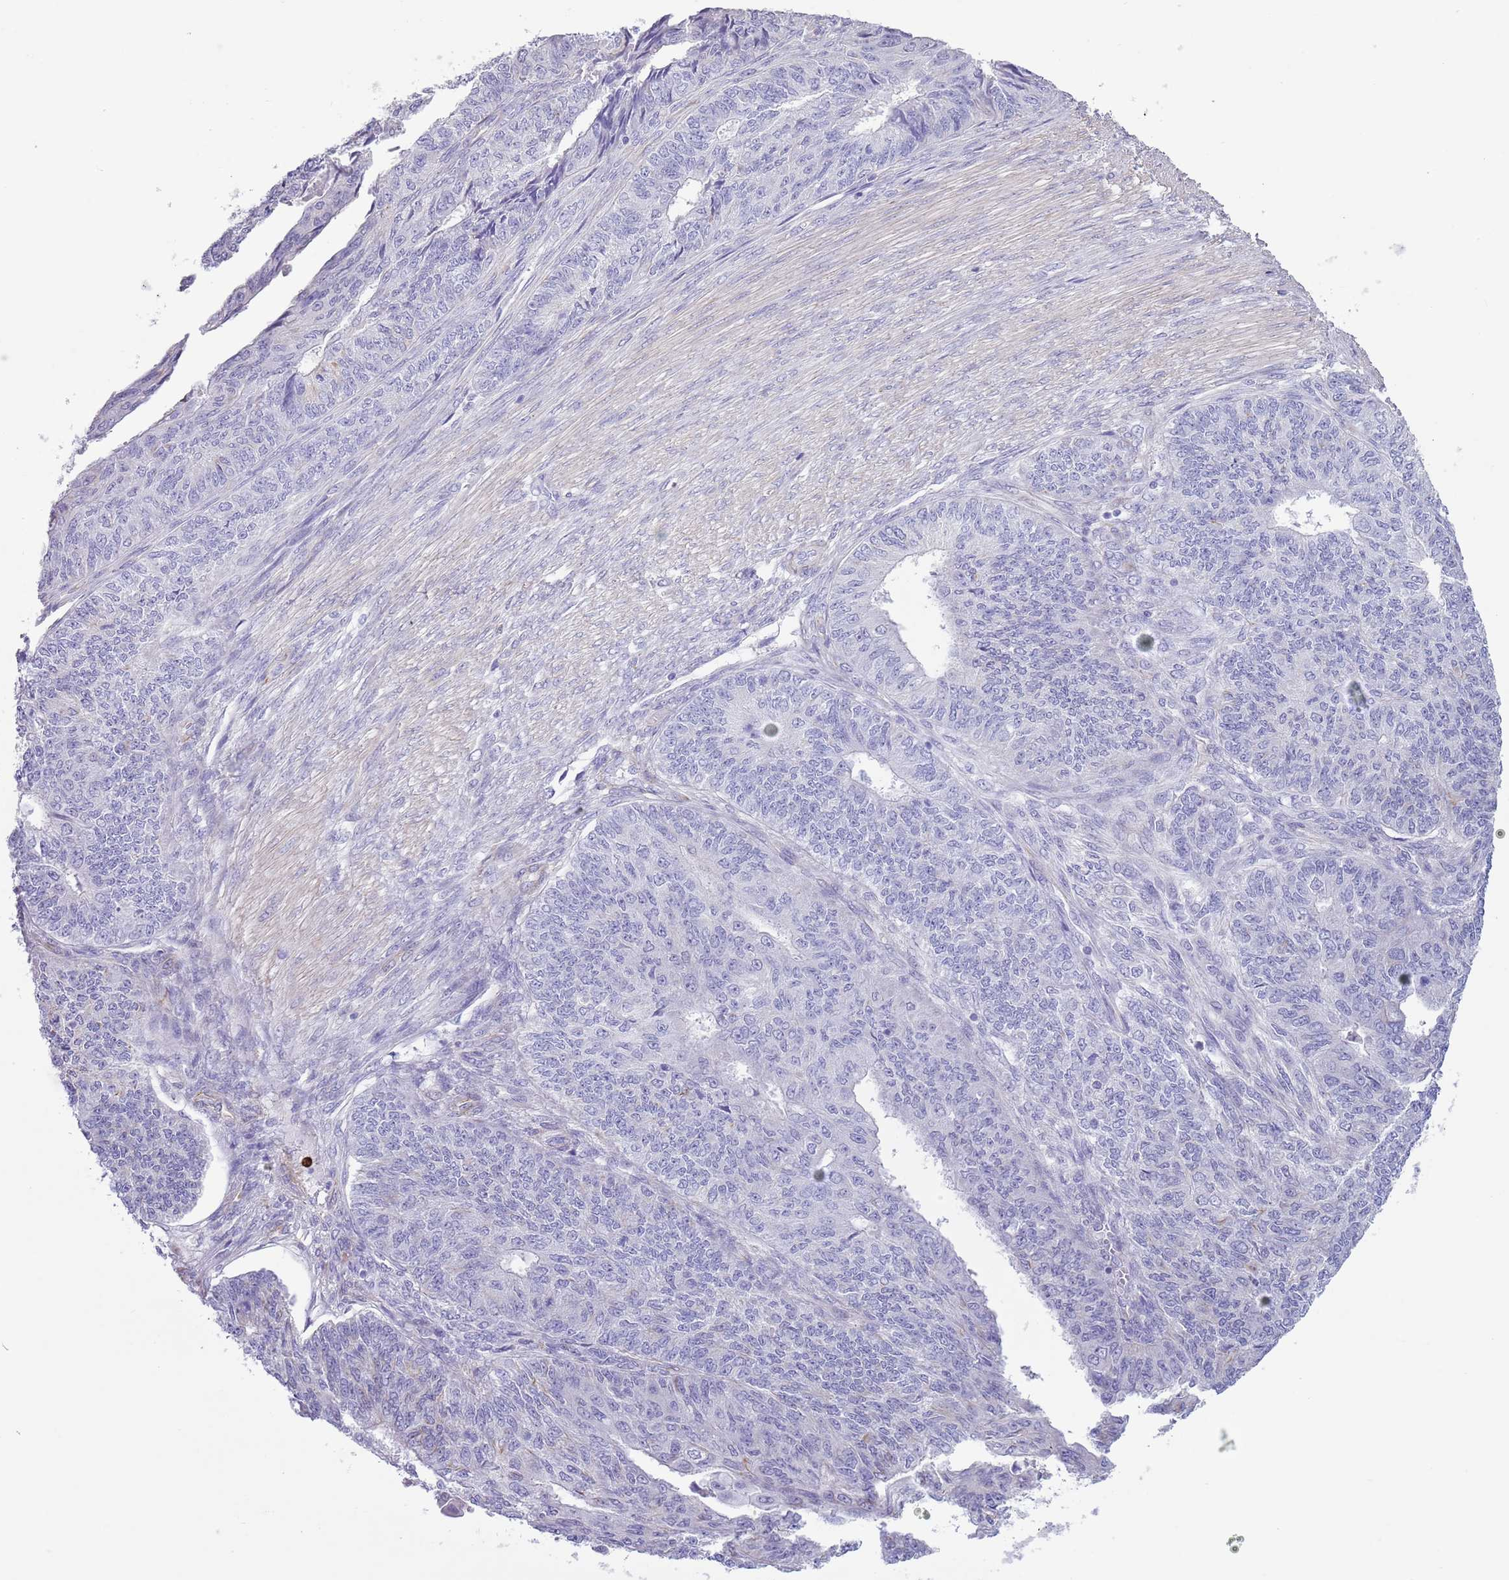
{"staining": {"intensity": "negative", "quantity": "none", "location": "none"}, "tissue": "endometrial cancer", "cell_type": "Tumor cells", "image_type": "cancer", "snomed": [{"axis": "morphology", "description": "Adenocarcinoma, NOS"}, {"axis": "topography", "description": "Endometrium"}], "caption": "A histopathology image of endometrial cancer stained for a protein displays no brown staining in tumor cells. Brightfield microscopy of immunohistochemistry stained with DAB (brown) and hematoxylin (blue), captured at high magnification.", "gene": "TSGA13", "patient": {"sex": "female", "age": 32}}